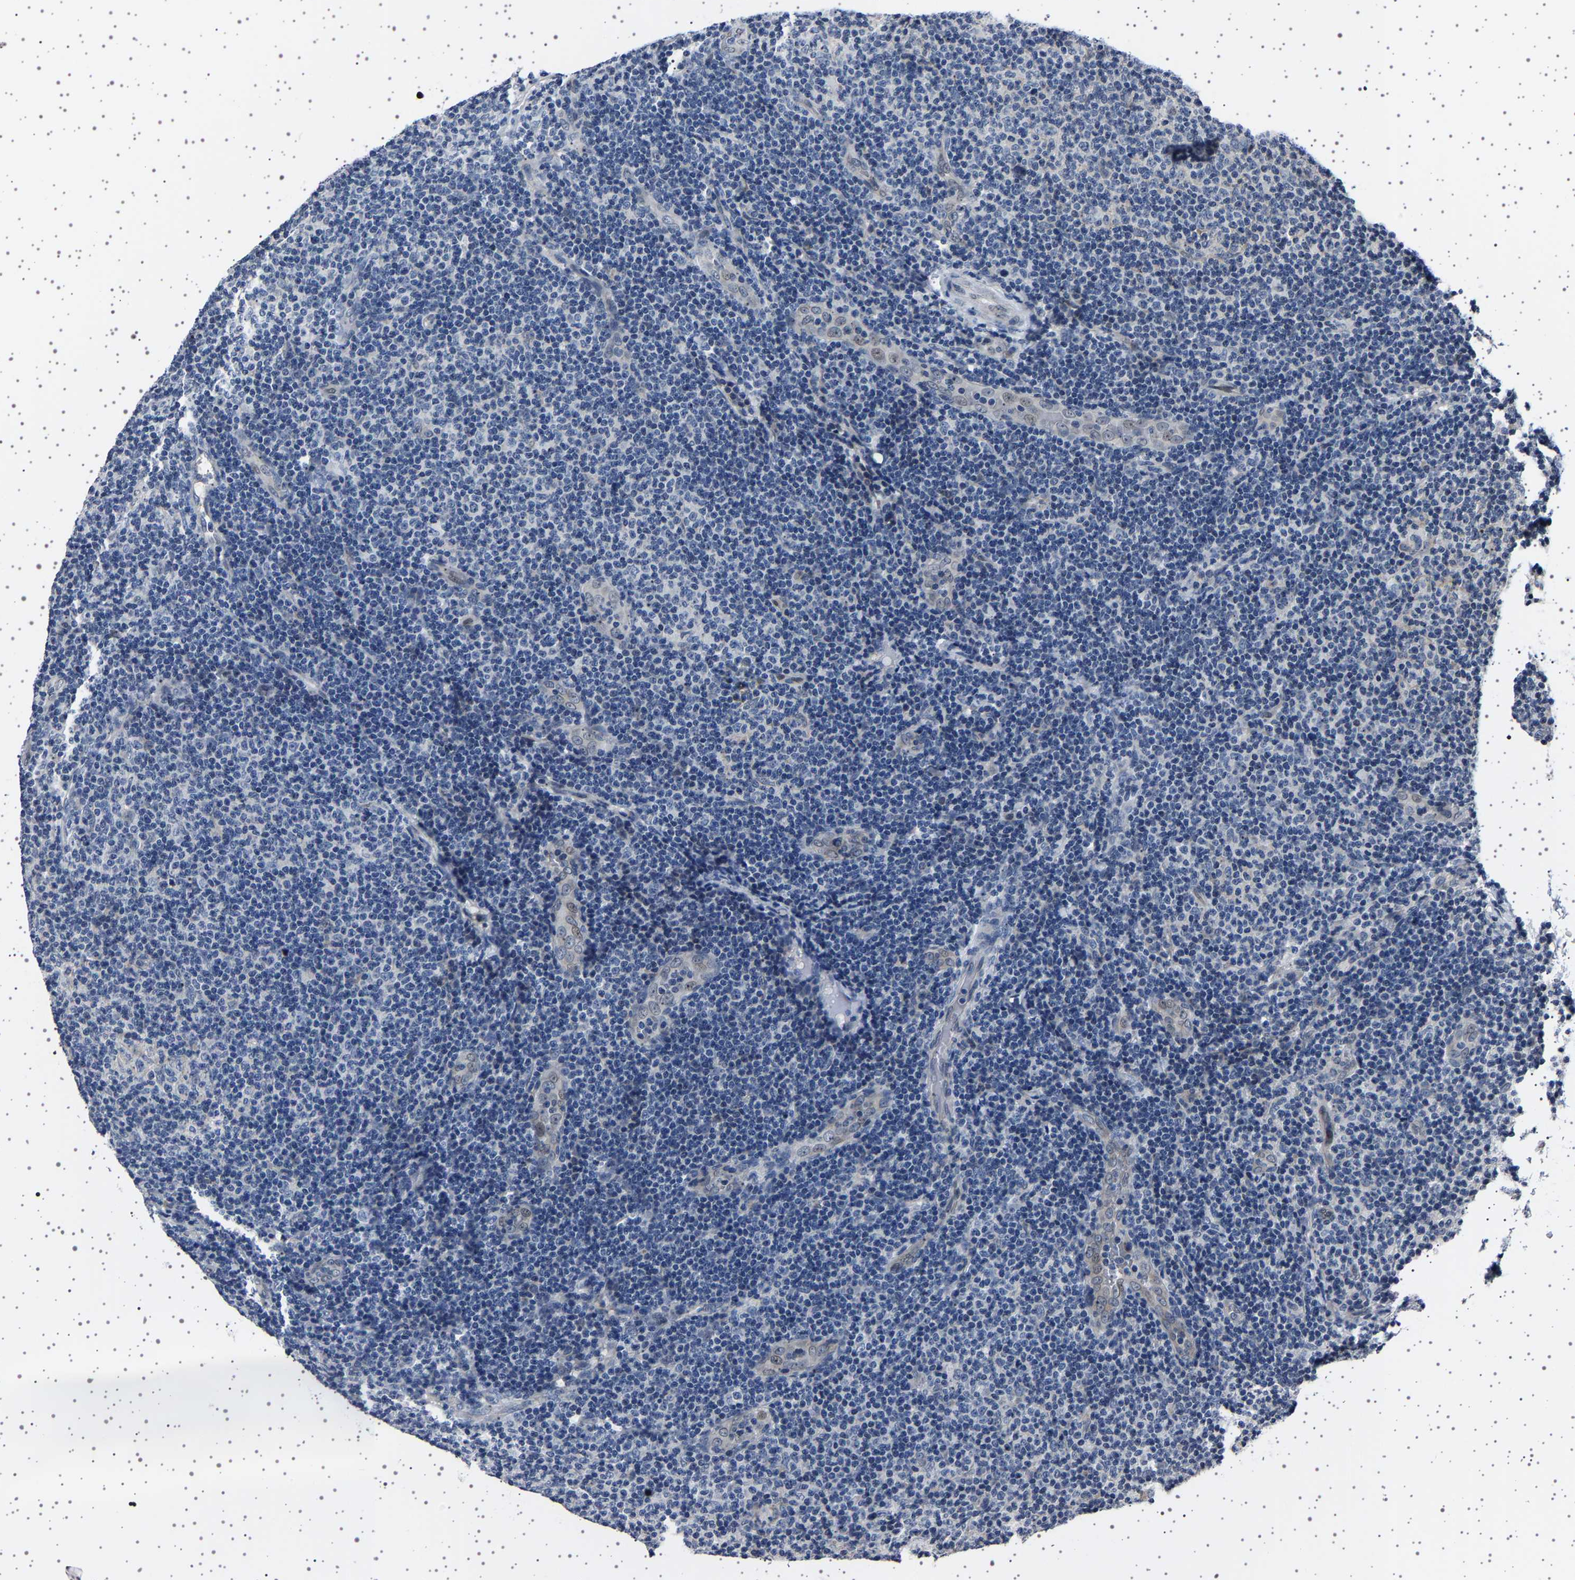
{"staining": {"intensity": "negative", "quantity": "none", "location": "none"}, "tissue": "lymphoma", "cell_type": "Tumor cells", "image_type": "cancer", "snomed": [{"axis": "morphology", "description": "Malignant lymphoma, non-Hodgkin's type, Low grade"}, {"axis": "topography", "description": "Lymph node"}], "caption": "IHC image of lymphoma stained for a protein (brown), which shows no positivity in tumor cells. Nuclei are stained in blue.", "gene": "IL10RB", "patient": {"sex": "male", "age": 83}}